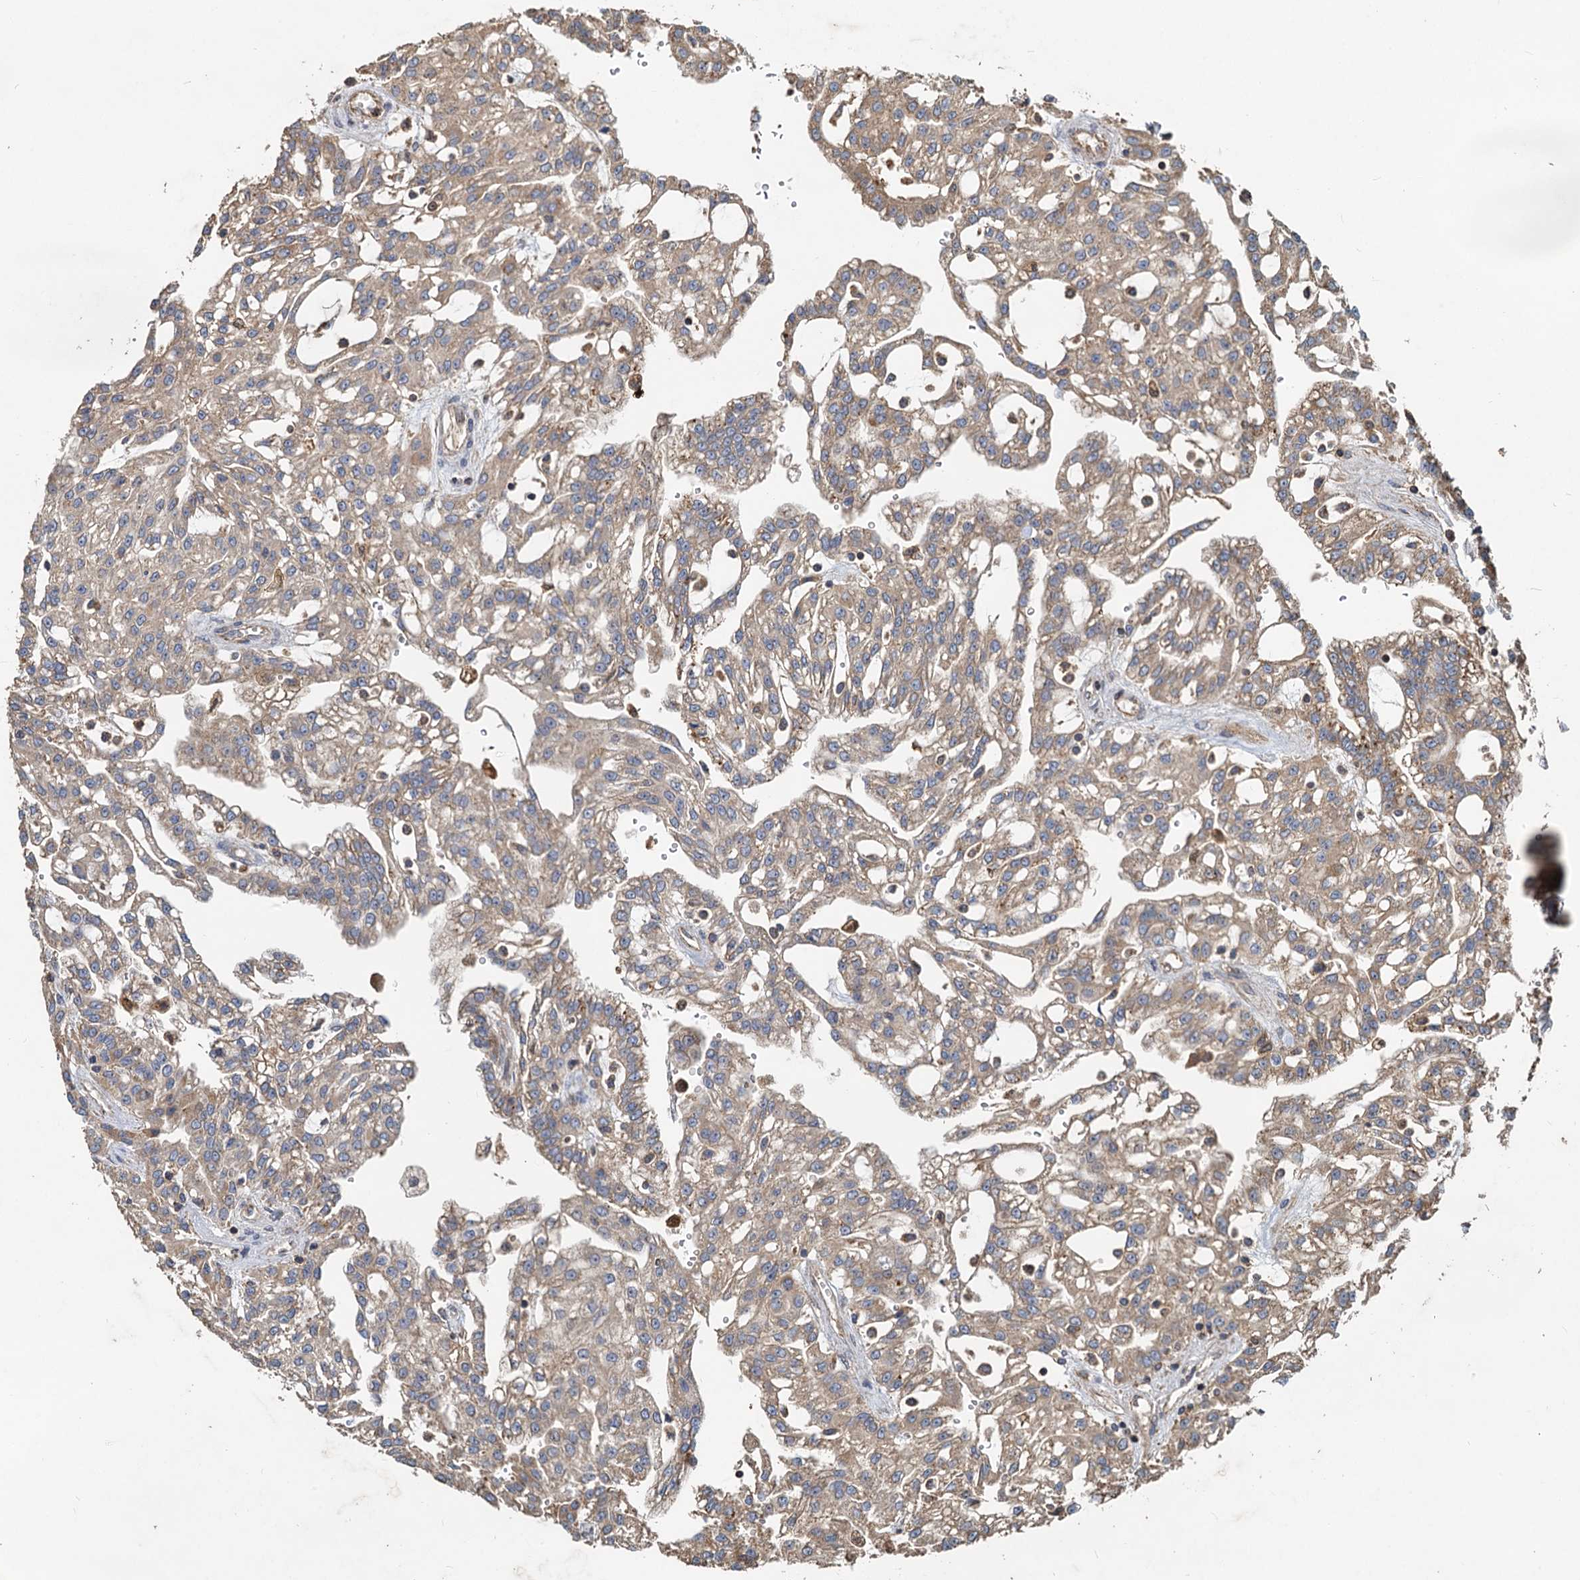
{"staining": {"intensity": "moderate", "quantity": ">75%", "location": "cytoplasmic/membranous"}, "tissue": "renal cancer", "cell_type": "Tumor cells", "image_type": "cancer", "snomed": [{"axis": "morphology", "description": "Adenocarcinoma, NOS"}, {"axis": "topography", "description": "Kidney"}], "caption": "Immunohistochemistry micrograph of neoplastic tissue: adenocarcinoma (renal) stained using immunohistochemistry shows medium levels of moderate protein expression localized specifically in the cytoplasmic/membranous of tumor cells, appearing as a cytoplasmic/membranous brown color.", "gene": "SDS", "patient": {"sex": "male", "age": 63}}